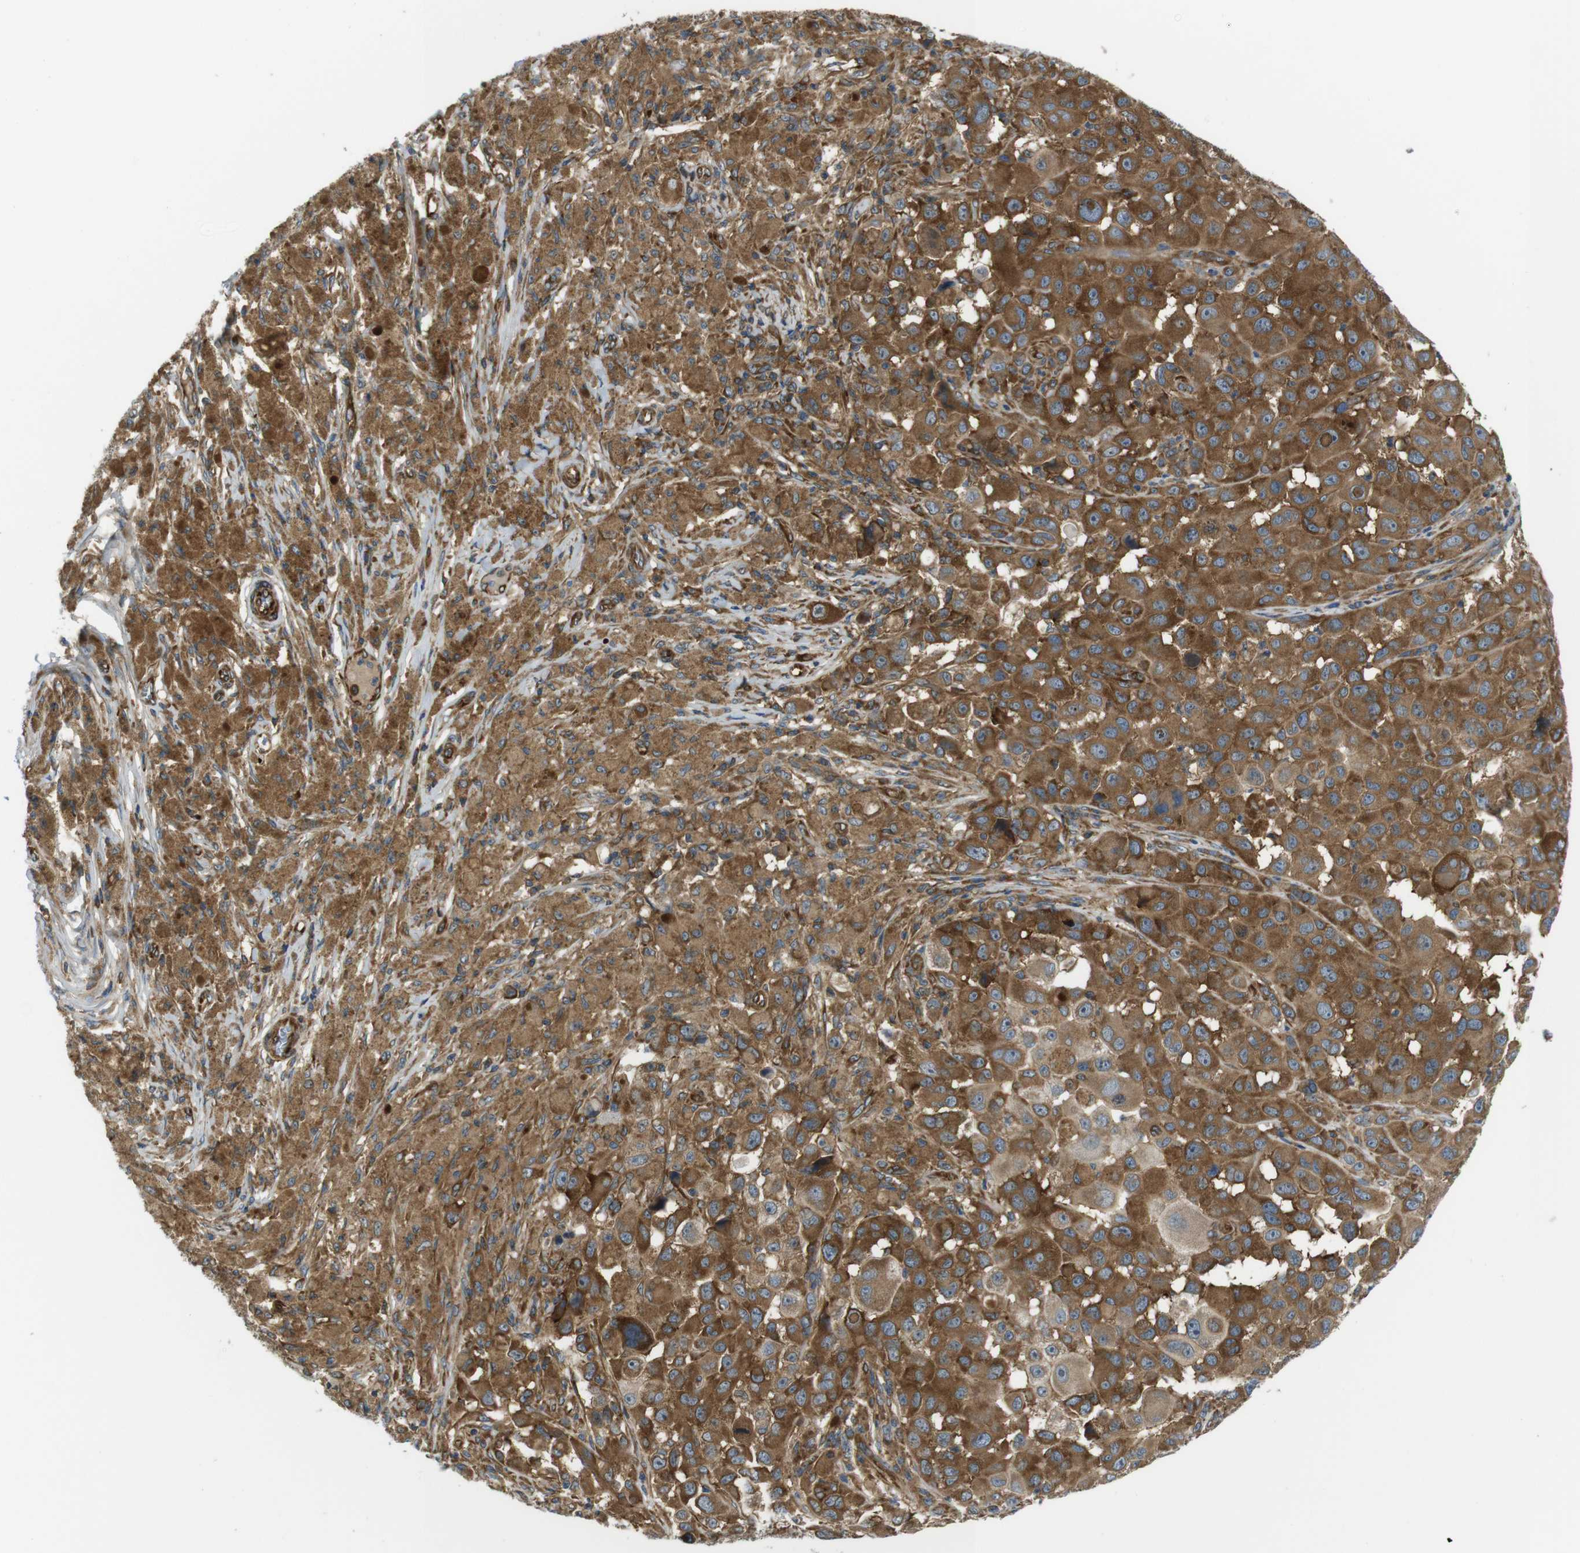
{"staining": {"intensity": "moderate", "quantity": ">75%", "location": "cytoplasmic/membranous"}, "tissue": "melanoma", "cell_type": "Tumor cells", "image_type": "cancer", "snomed": [{"axis": "morphology", "description": "Malignant melanoma, NOS"}, {"axis": "topography", "description": "Skin"}], "caption": "This is a histology image of immunohistochemistry (IHC) staining of melanoma, which shows moderate positivity in the cytoplasmic/membranous of tumor cells.", "gene": "TSC1", "patient": {"sex": "male", "age": 96}}